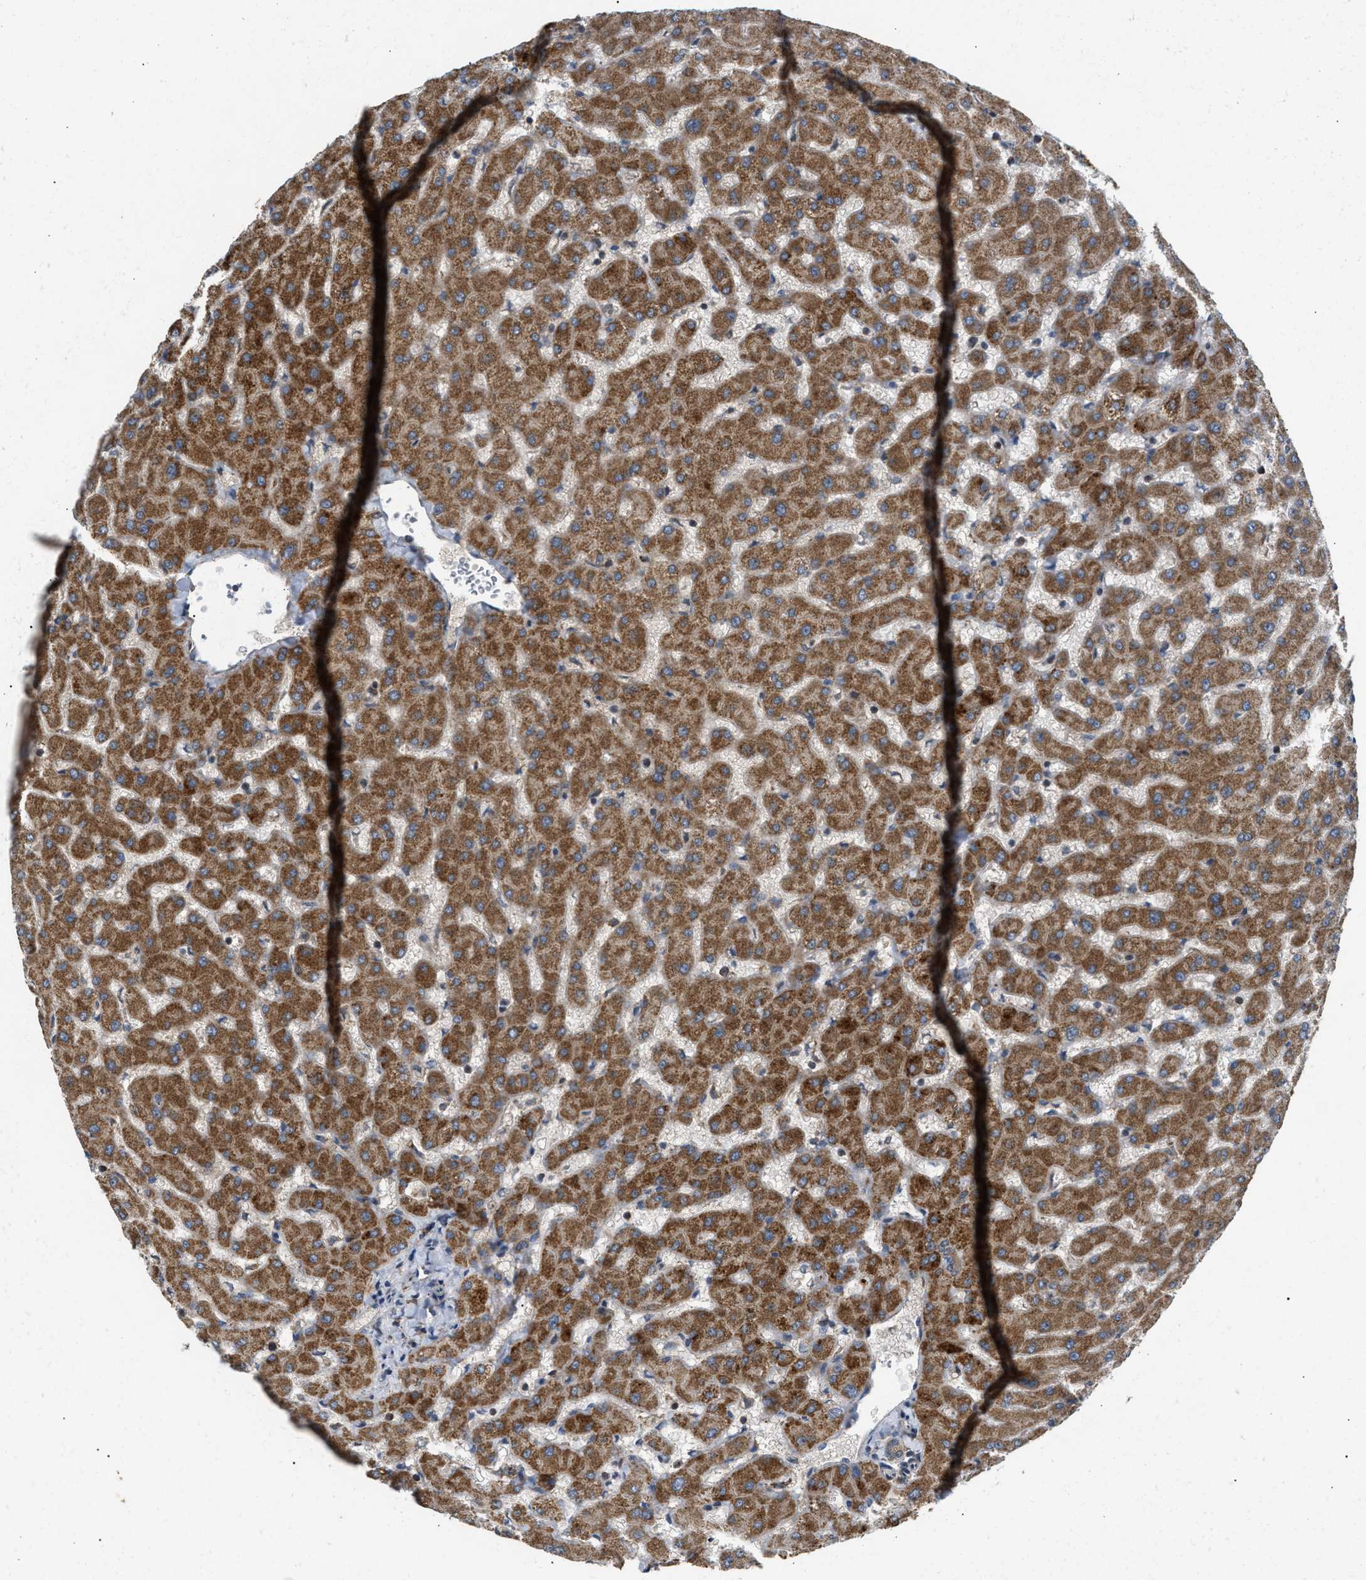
{"staining": {"intensity": "weak", "quantity": ">75%", "location": "cytoplasmic/membranous"}, "tissue": "liver", "cell_type": "Cholangiocytes", "image_type": "normal", "snomed": [{"axis": "morphology", "description": "Normal tissue, NOS"}, {"axis": "topography", "description": "Liver"}], "caption": "Brown immunohistochemical staining in normal liver reveals weak cytoplasmic/membranous positivity in approximately >75% of cholangiocytes. The protein of interest is shown in brown color, while the nuclei are stained blue.", "gene": "TACO1", "patient": {"sex": "female", "age": 63}}